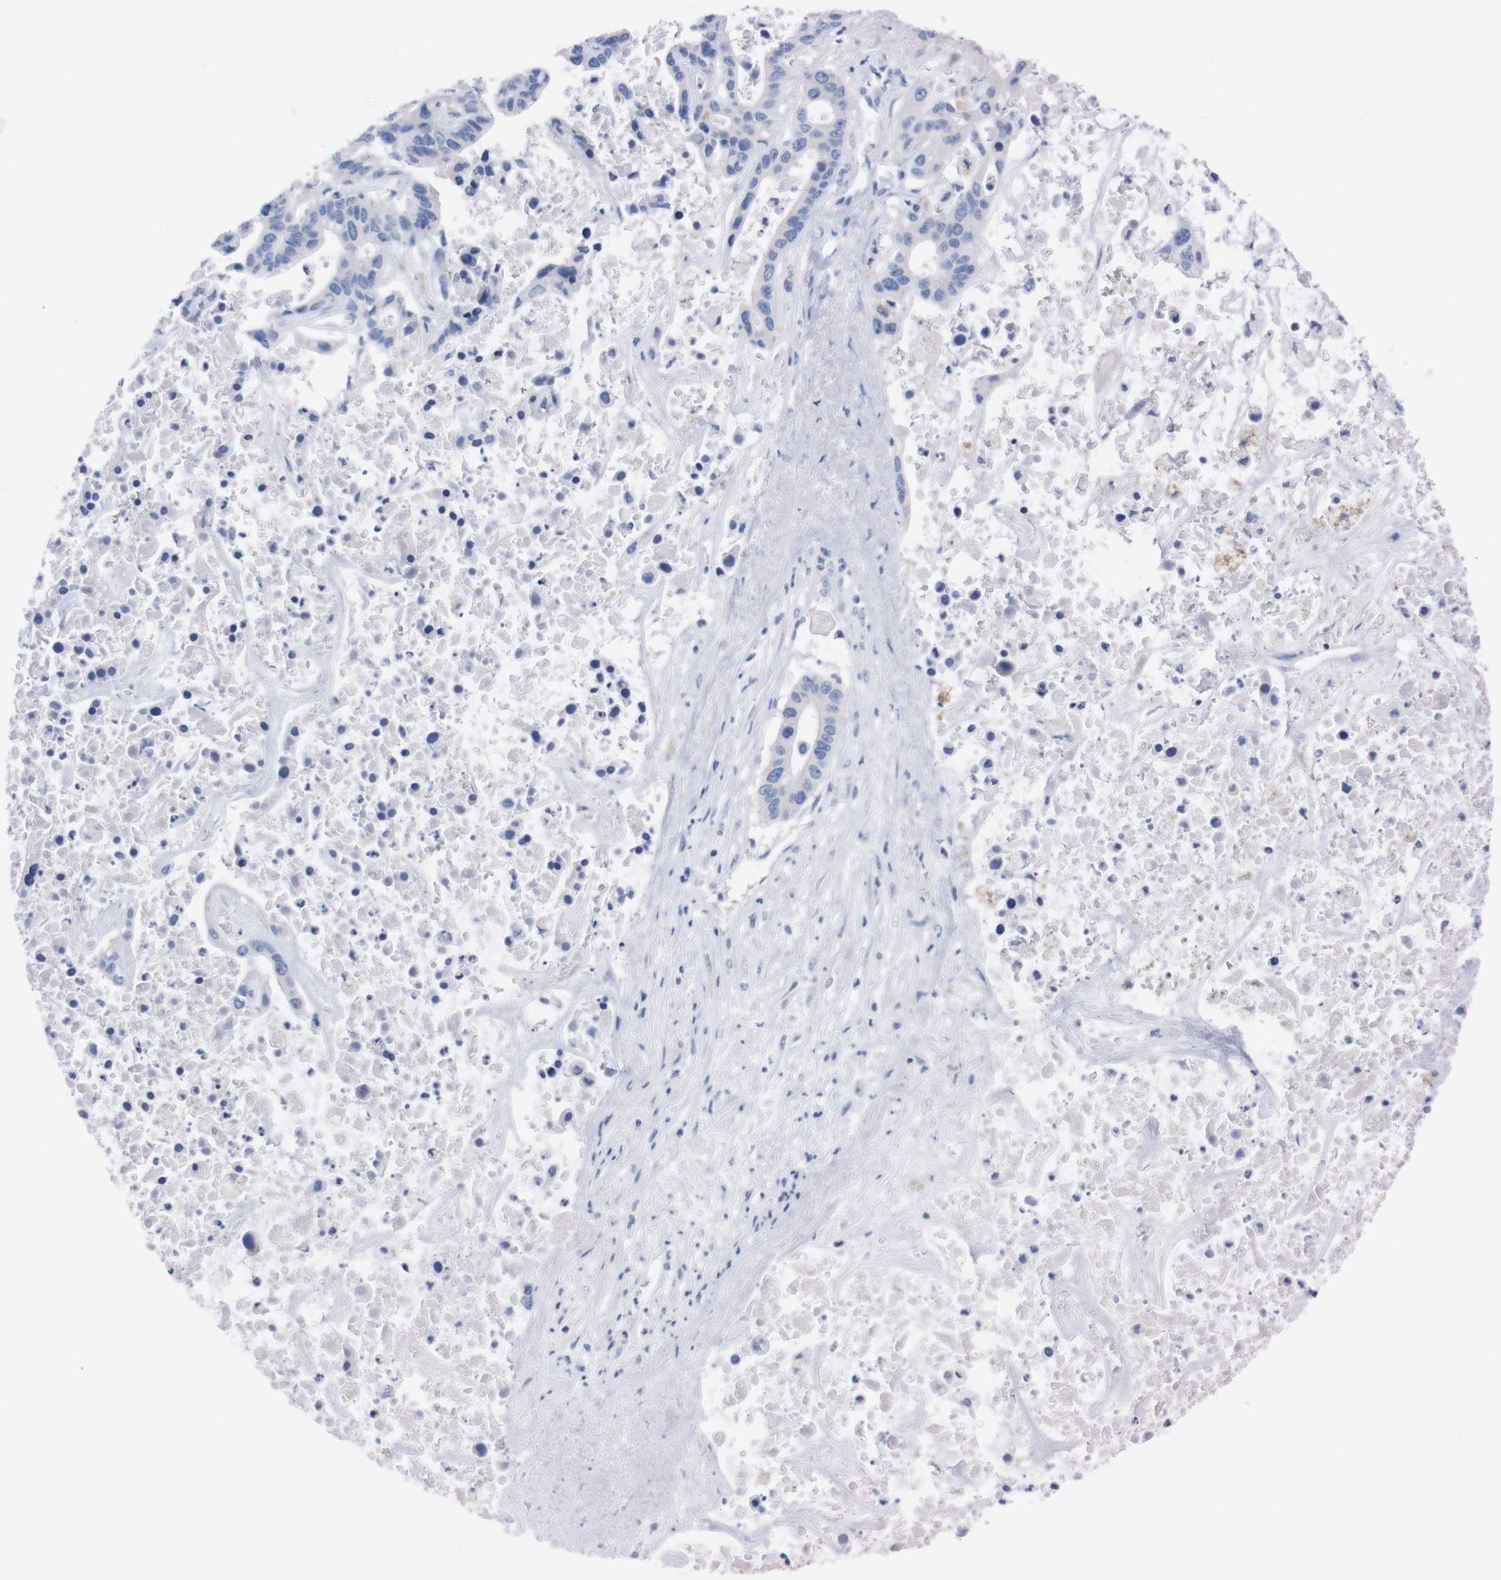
{"staining": {"intensity": "negative", "quantity": "none", "location": "none"}, "tissue": "liver cancer", "cell_type": "Tumor cells", "image_type": "cancer", "snomed": [{"axis": "morphology", "description": "Cholangiocarcinoma"}, {"axis": "topography", "description": "Liver"}], "caption": "Immunohistochemistry (IHC) micrograph of neoplastic tissue: liver cancer stained with DAB (3,3'-diaminobenzidine) displays no significant protein positivity in tumor cells. The staining was performed using DAB (3,3'-diaminobenzidine) to visualize the protein expression in brown, while the nuclei were stained in blue with hematoxylin (Magnification: 20x).", "gene": "TMEM243", "patient": {"sex": "female", "age": 65}}